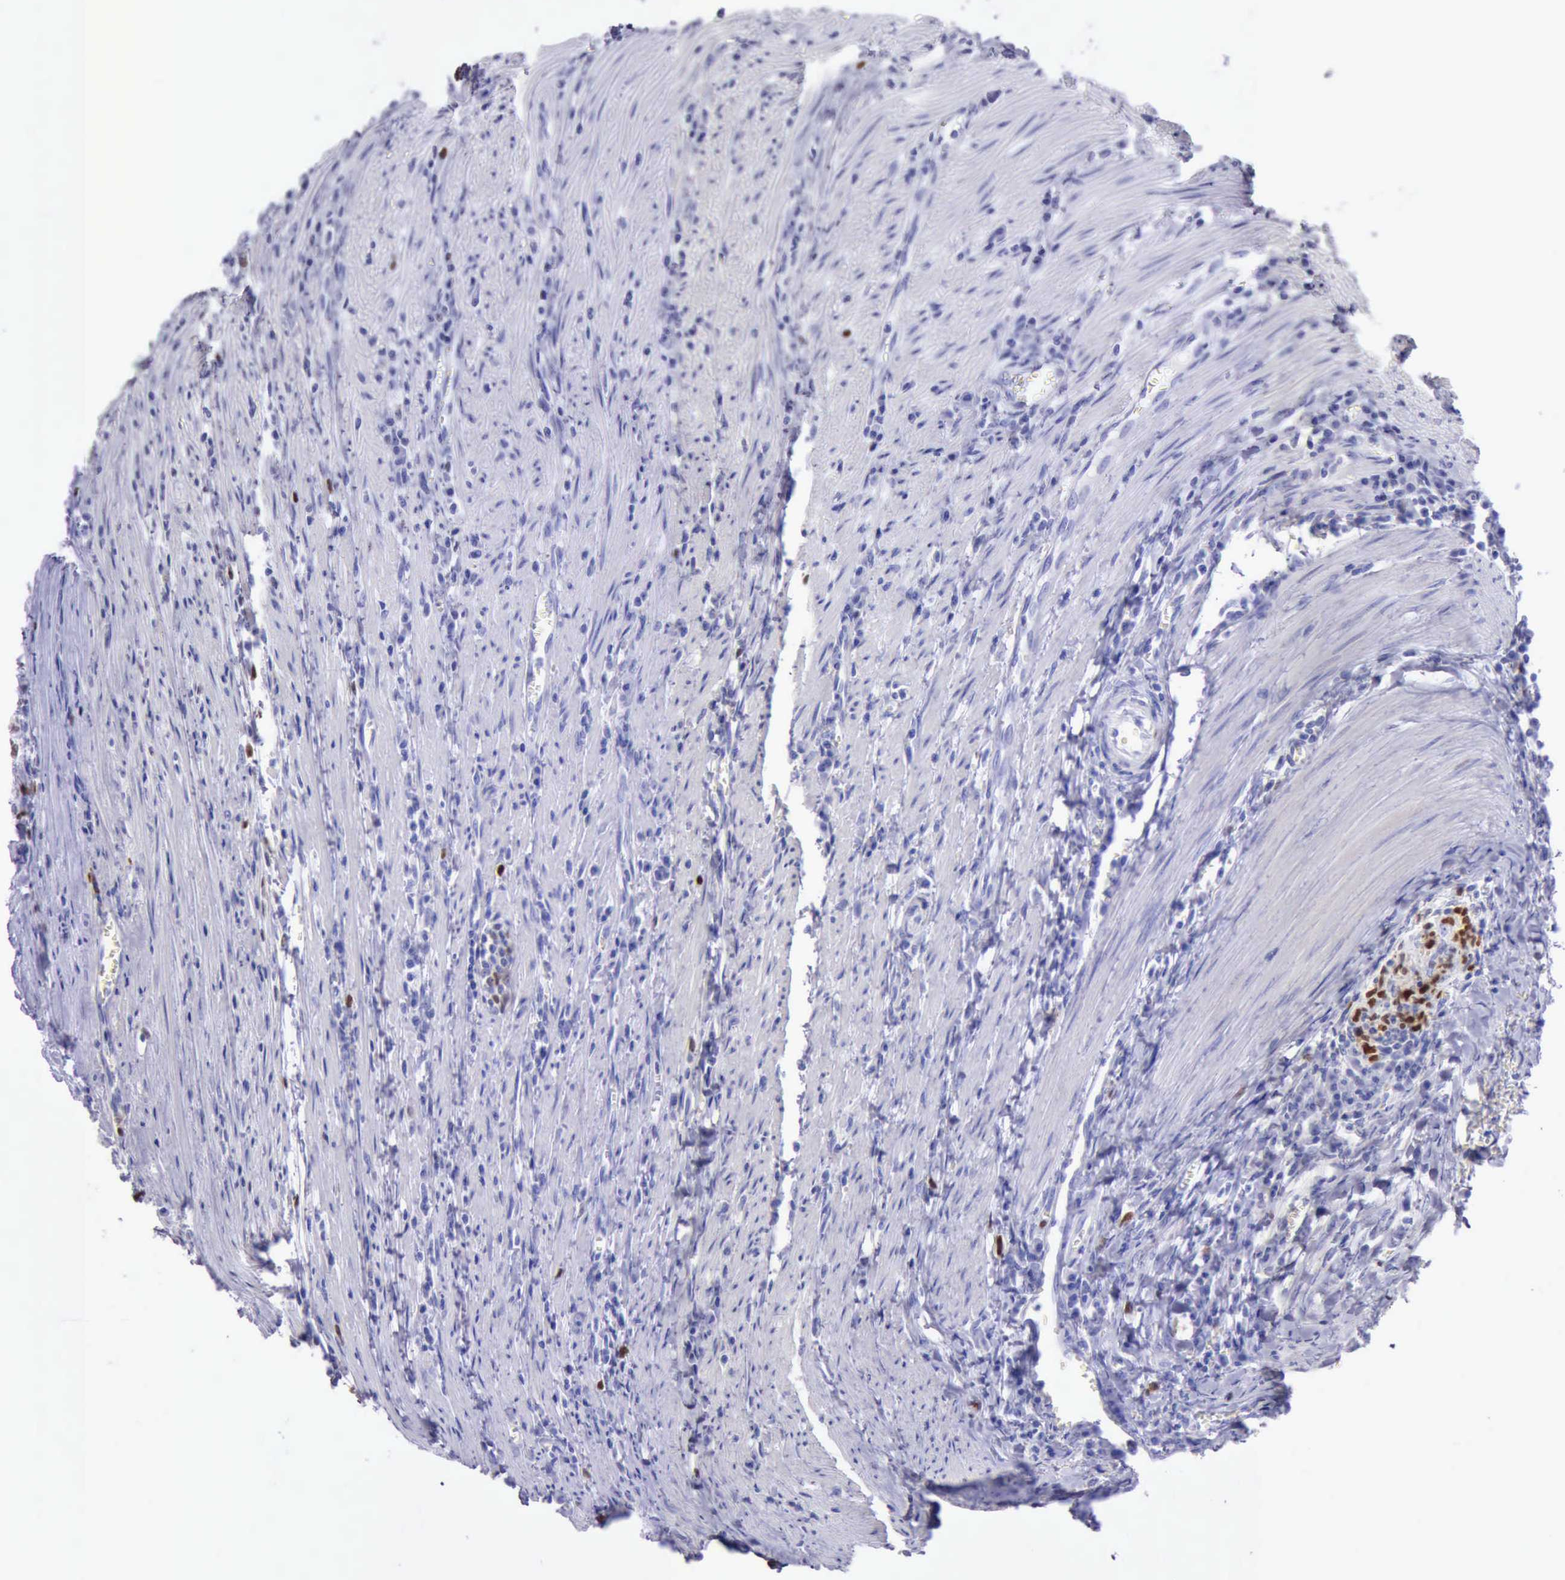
{"staining": {"intensity": "strong", "quantity": "25%-75%", "location": "nuclear"}, "tissue": "colorectal cancer", "cell_type": "Tumor cells", "image_type": "cancer", "snomed": [{"axis": "morphology", "description": "Adenocarcinoma, NOS"}, {"axis": "topography", "description": "Colon"}], "caption": "Tumor cells exhibit high levels of strong nuclear expression in about 25%-75% of cells in human colorectal cancer.", "gene": "MCM2", "patient": {"sex": "male", "age": 72}}